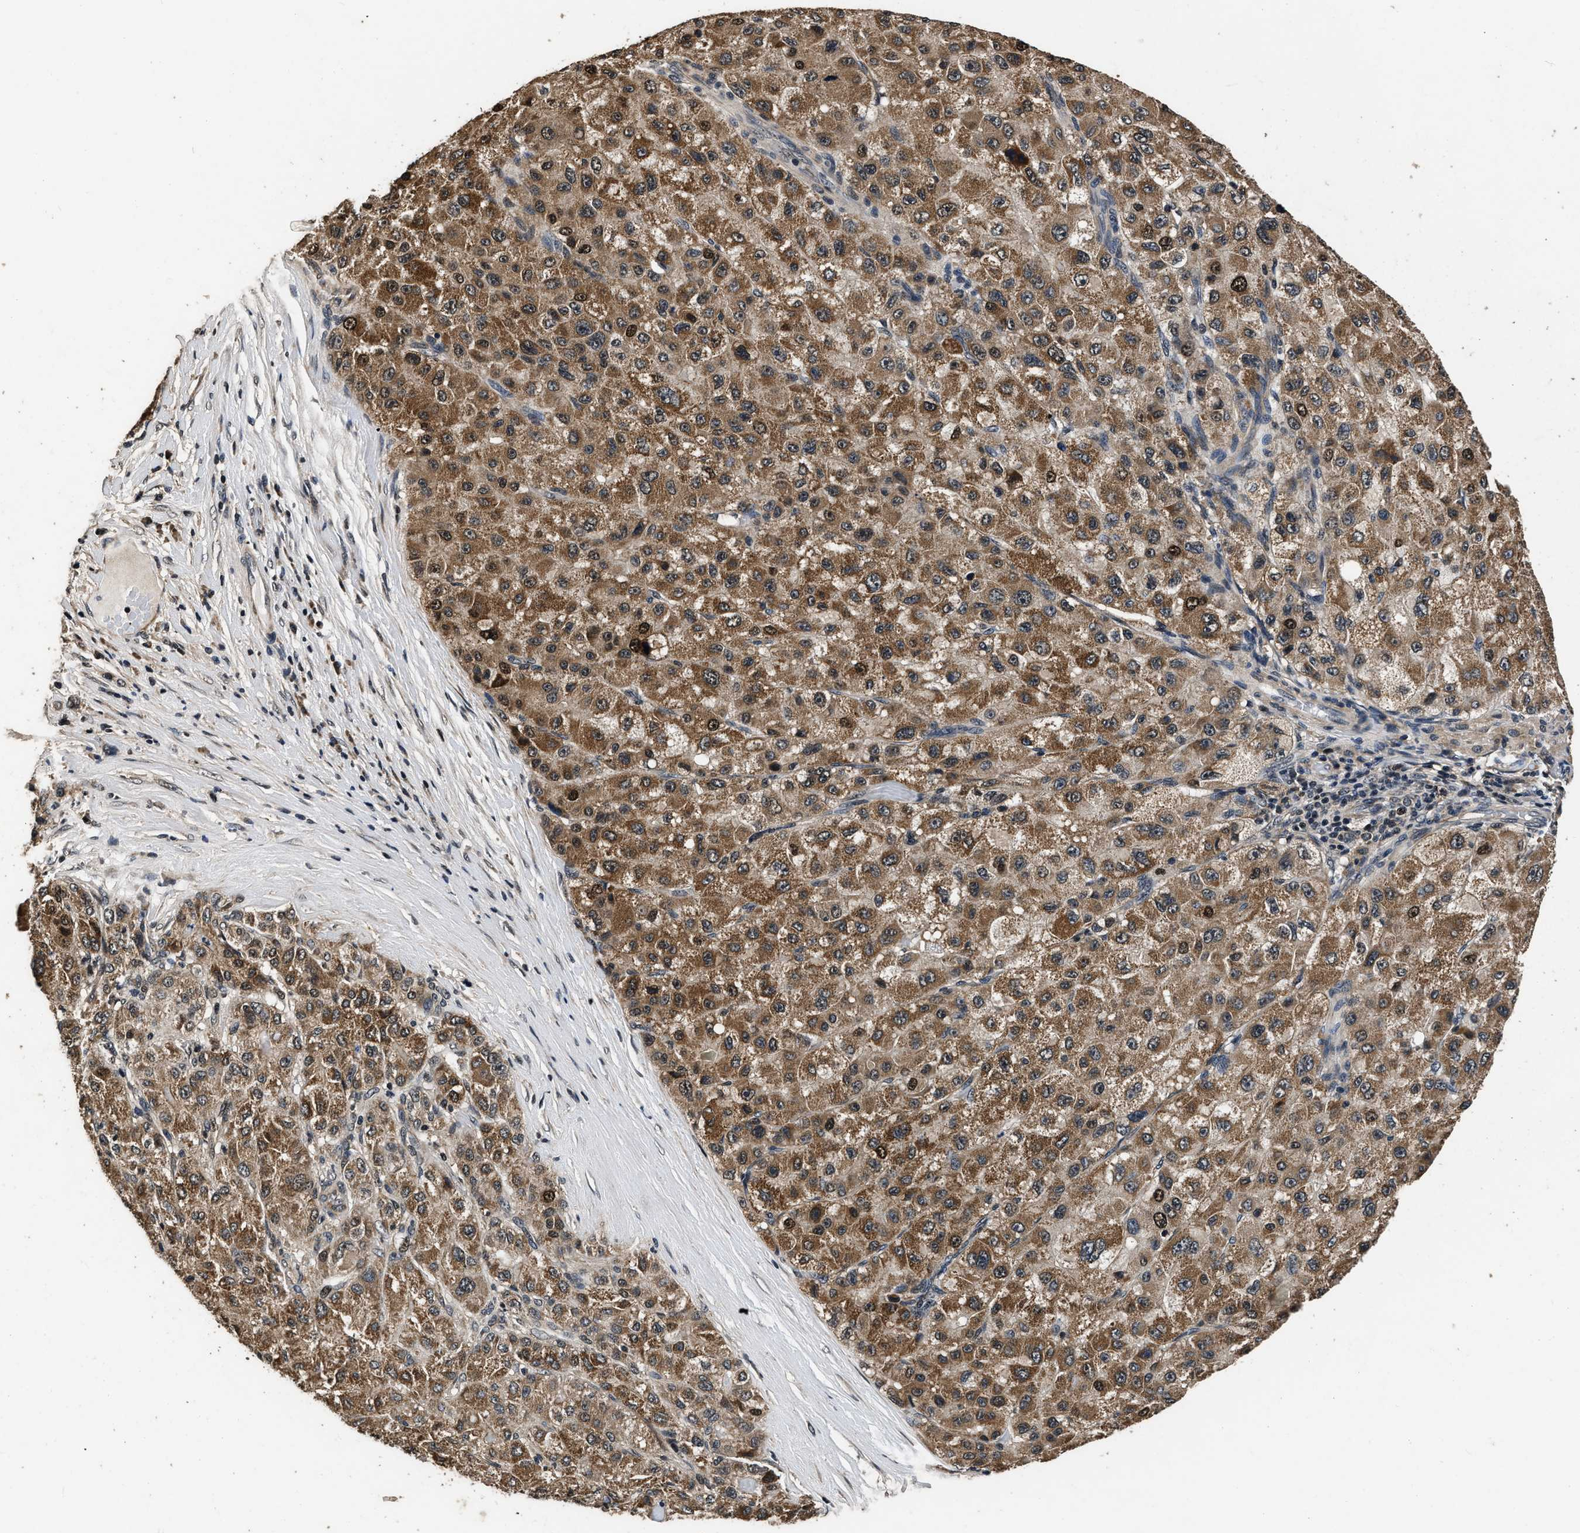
{"staining": {"intensity": "moderate", "quantity": ">75%", "location": "cytoplasmic/membranous"}, "tissue": "liver cancer", "cell_type": "Tumor cells", "image_type": "cancer", "snomed": [{"axis": "morphology", "description": "Carcinoma, Hepatocellular, NOS"}, {"axis": "topography", "description": "Liver"}], "caption": "The histopathology image shows staining of liver cancer, revealing moderate cytoplasmic/membranous protein staining (brown color) within tumor cells. (Brightfield microscopy of DAB IHC at high magnification).", "gene": "CSTF1", "patient": {"sex": "male", "age": 80}}